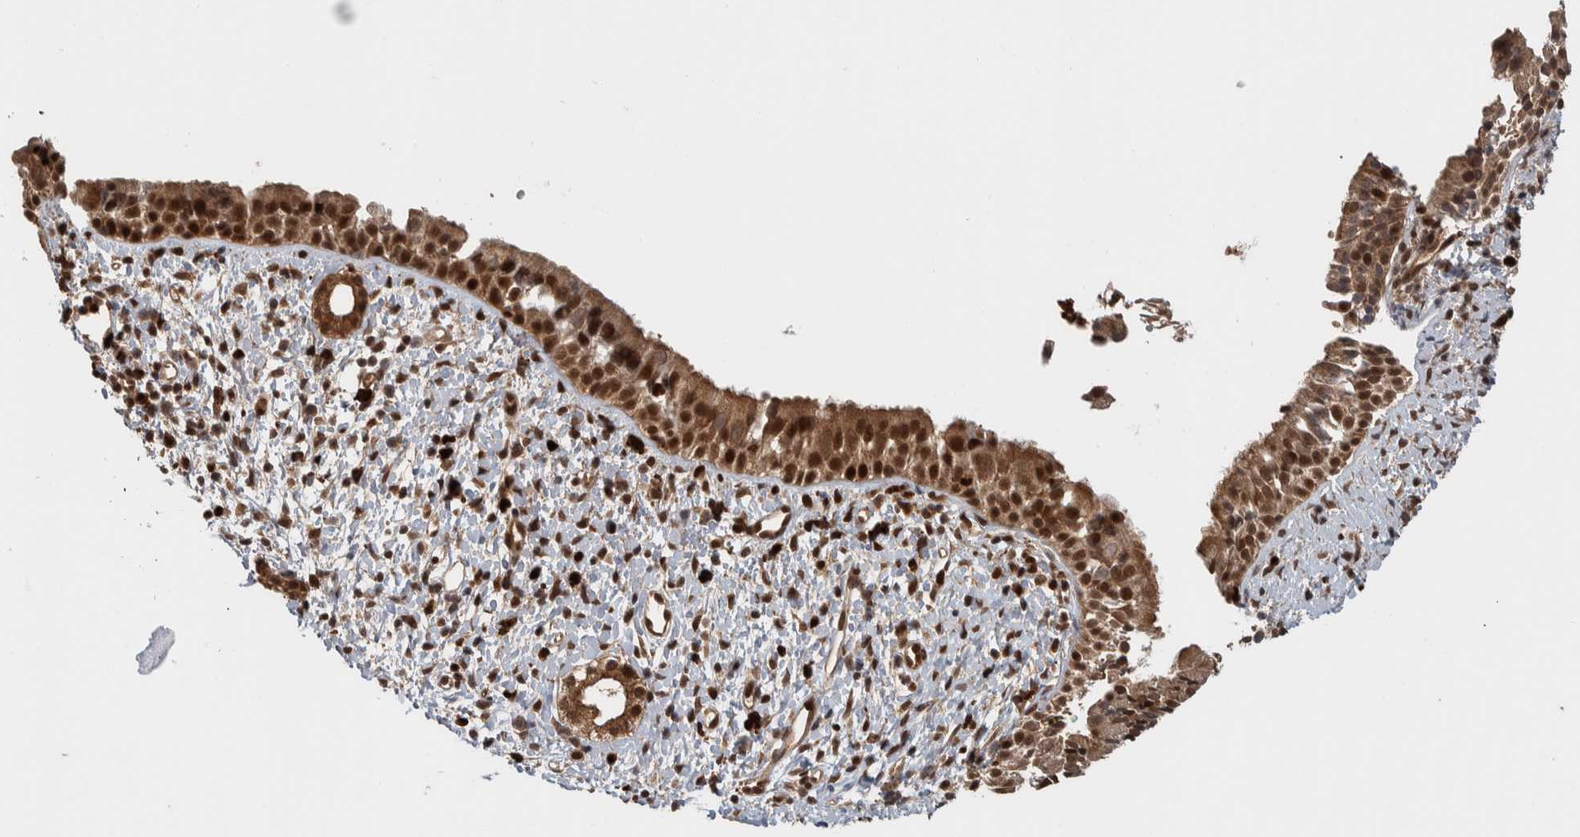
{"staining": {"intensity": "strong", "quantity": ">75%", "location": "cytoplasmic/membranous,nuclear"}, "tissue": "nasopharynx", "cell_type": "Respiratory epithelial cells", "image_type": "normal", "snomed": [{"axis": "morphology", "description": "Normal tissue, NOS"}, {"axis": "topography", "description": "Nasopharynx"}], "caption": "The image reveals immunohistochemical staining of benign nasopharynx. There is strong cytoplasmic/membranous,nuclear expression is seen in about >75% of respiratory epithelial cells. Immunohistochemistry stains the protein in brown and the nuclei are stained blue.", "gene": "RPS6KA4", "patient": {"sex": "male", "age": 22}}